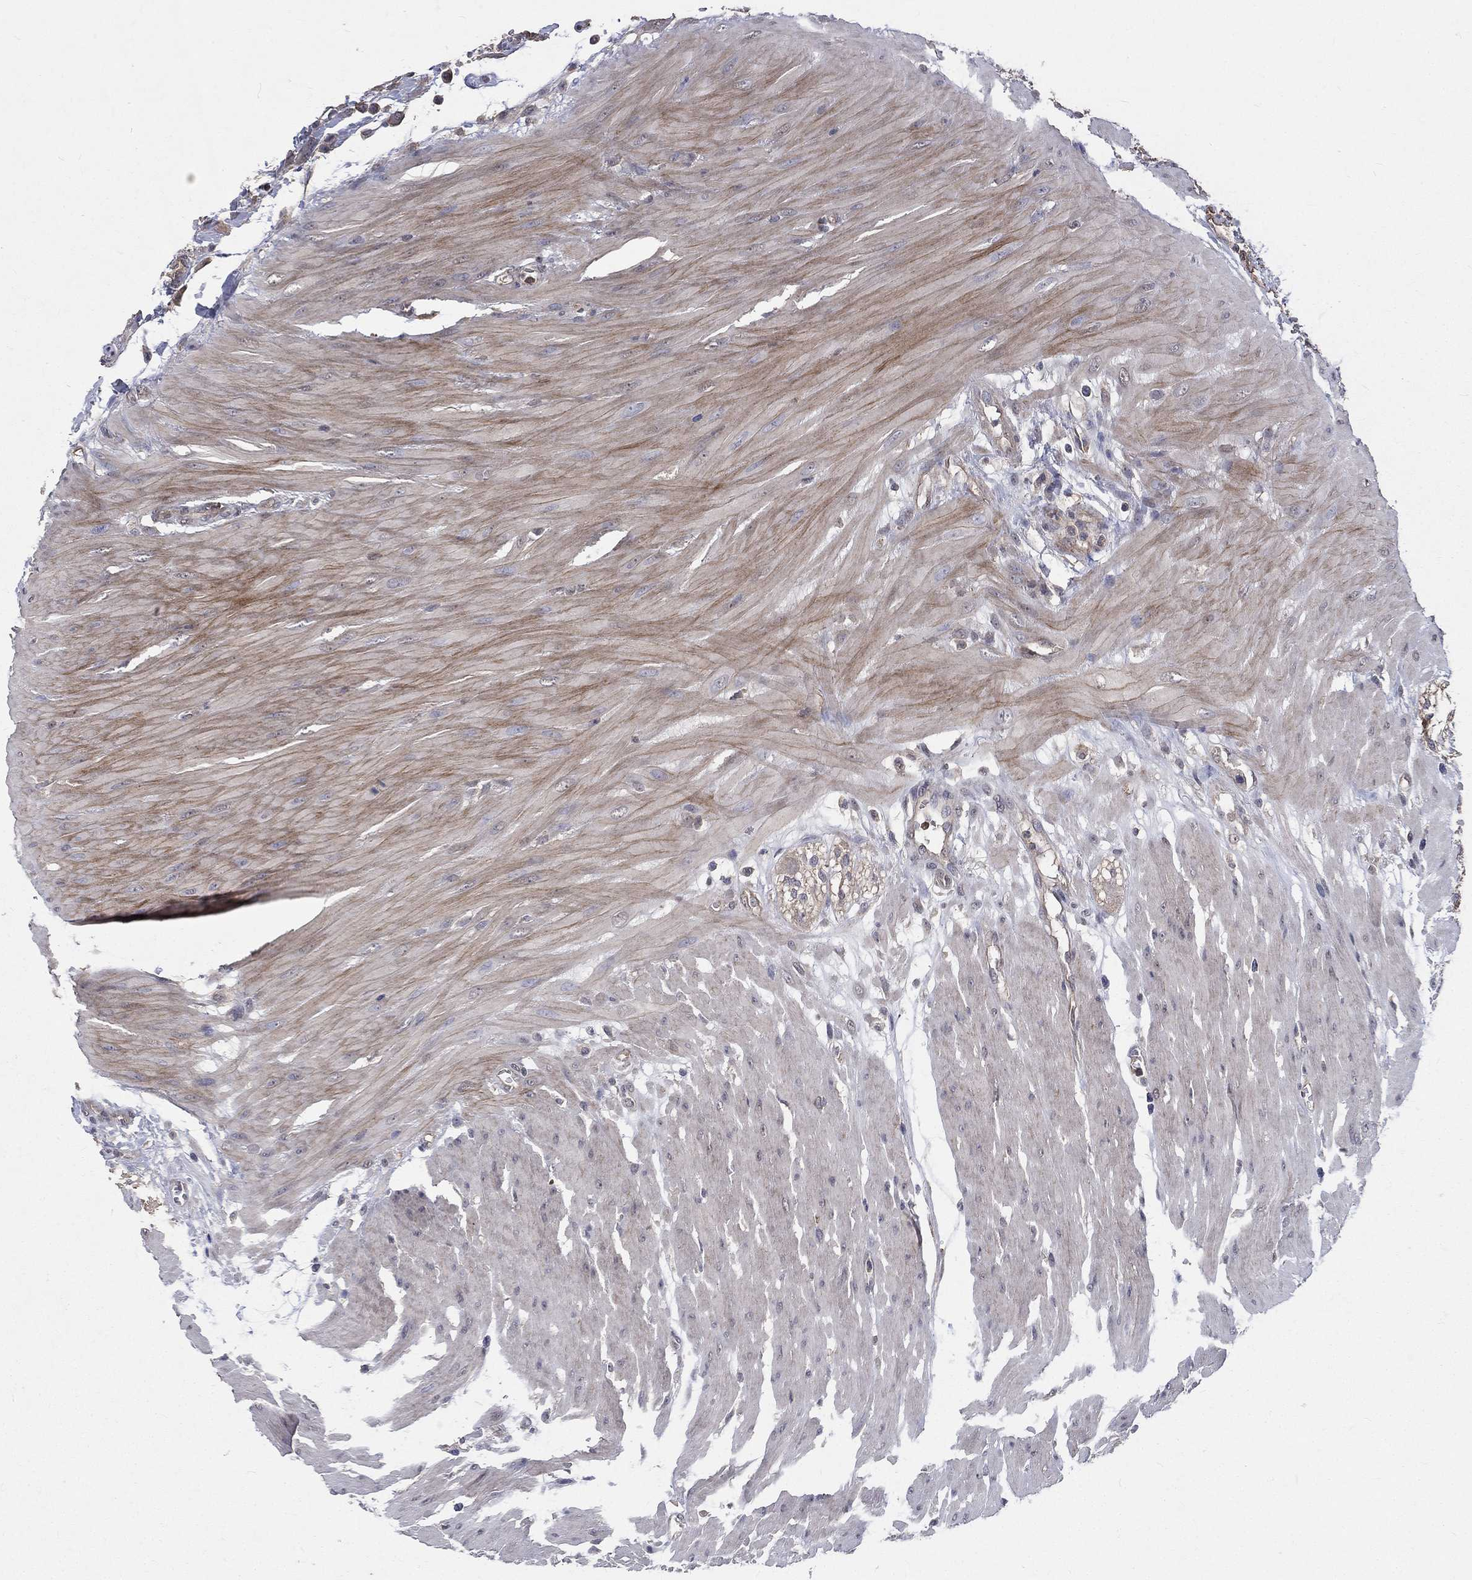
{"staining": {"intensity": "negative", "quantity": "none", "location": "none"}, "tissue": "colon", "cell_type": "Endothelial cells", "image_type": "normal", "snomed": [{"axis": "morphology", "description": "Normal tissue, NOS"}, {"axis": "morphology", "description": "Adenocarcinoma, NOS"}, {"axis": "topography", "description": "Colon"}], "caption": "The micrograph shows no significant expression in endothelial cells of colon.", "gene": "CHST5", "patient": {"sex": "male", "age": 65}}